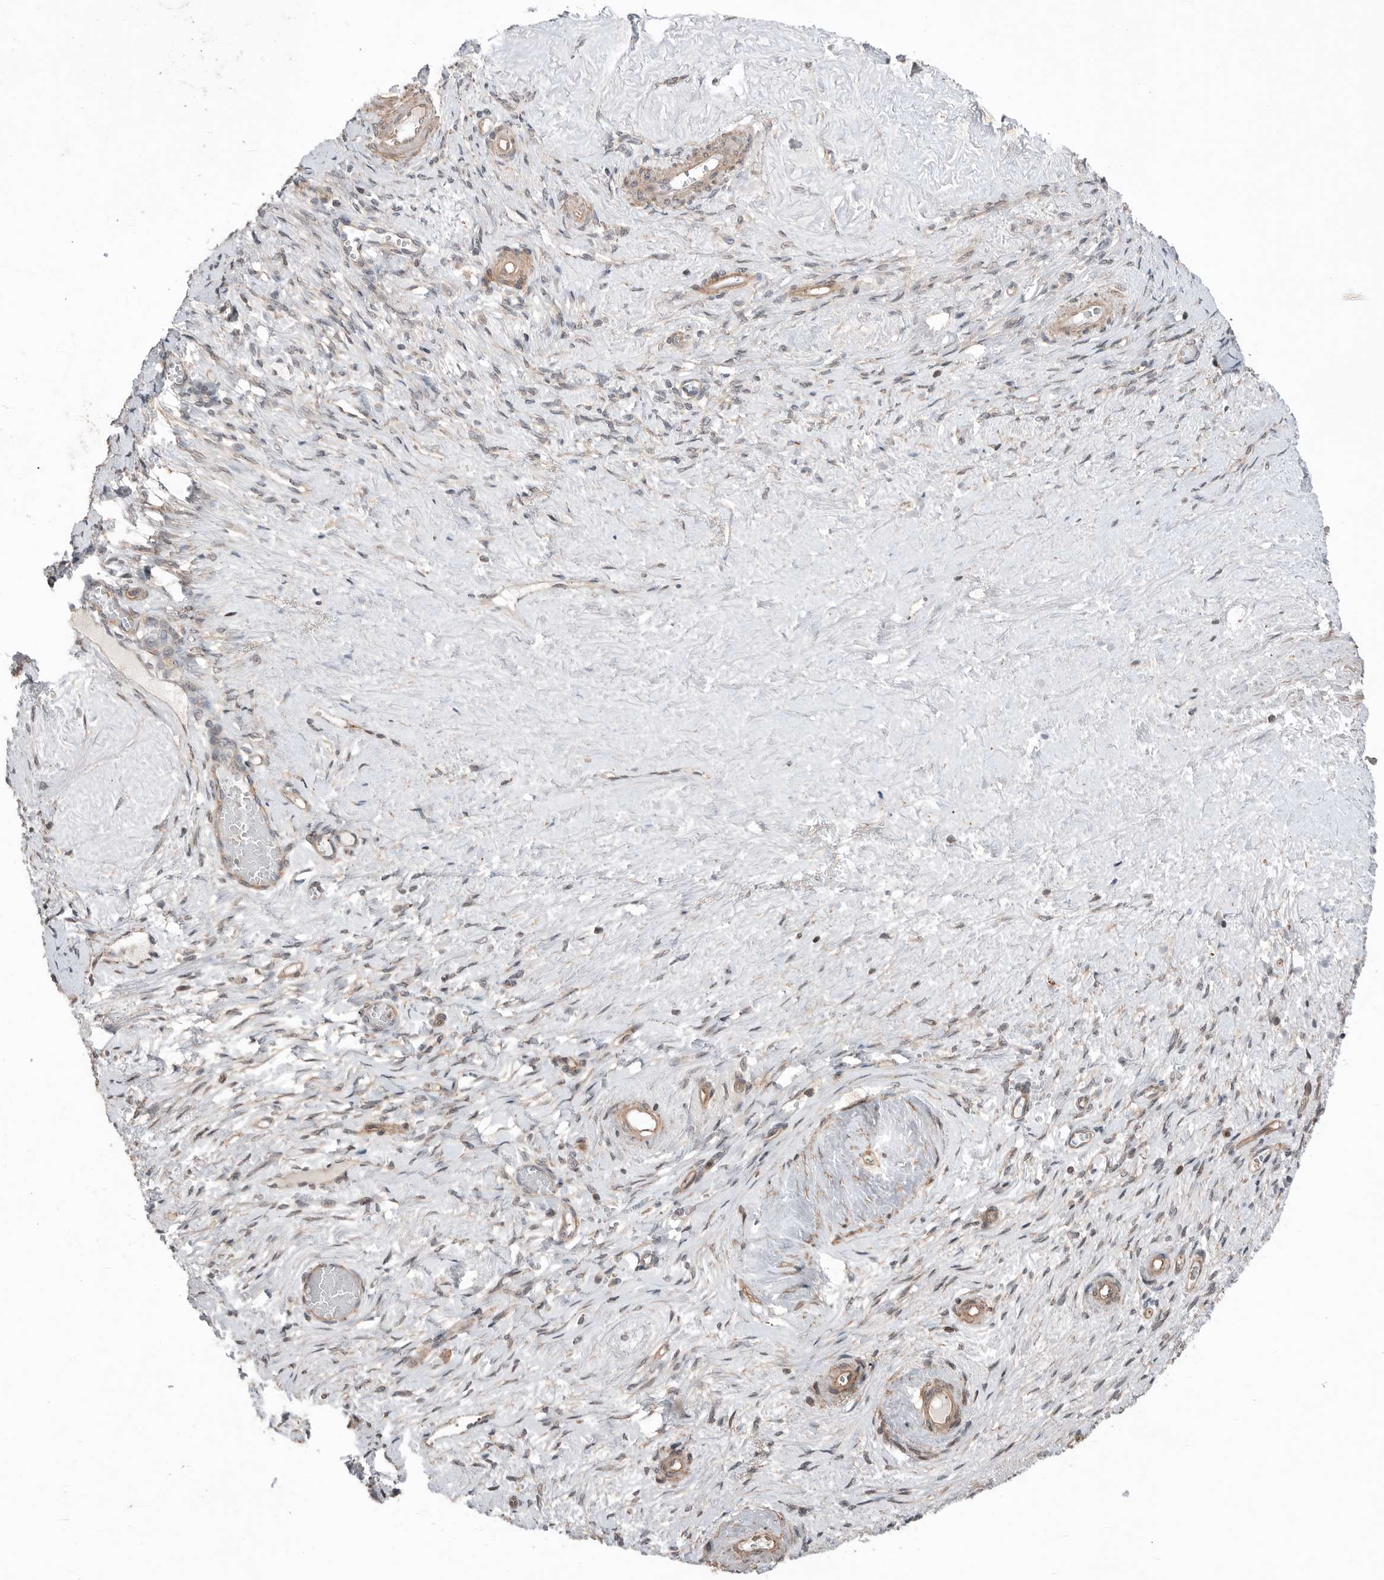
{"staining": {"intensity": "strong", "quantity": ">75%", "location": "cytoplasmic/membranous"}, "tissue": "adipose tissue", "cell_type": "Adipocytes", "image_type": "normal", "snomed": [{"axis": "morphology", "description": "Normal tissue, NOS"}, {"axis": "topography", "description": "Vascular tissue"}, {"axis": "topography", "description": "Fallopian tube"}, {"axis": "topography", "description": "Ovary"}], "caption": "Immunohistochemical staining of normal adipose tissue reveals high levels of strong cytoplasmic/membranous expression in approximately >75% of adipocytes. The staining is performed using DAB brown chromogen to label protein expression. The nuclei are counter-stained blue using hematoxylin.", "gene": "PEAK1", "patient": {"sex": "female", "age": 67}}